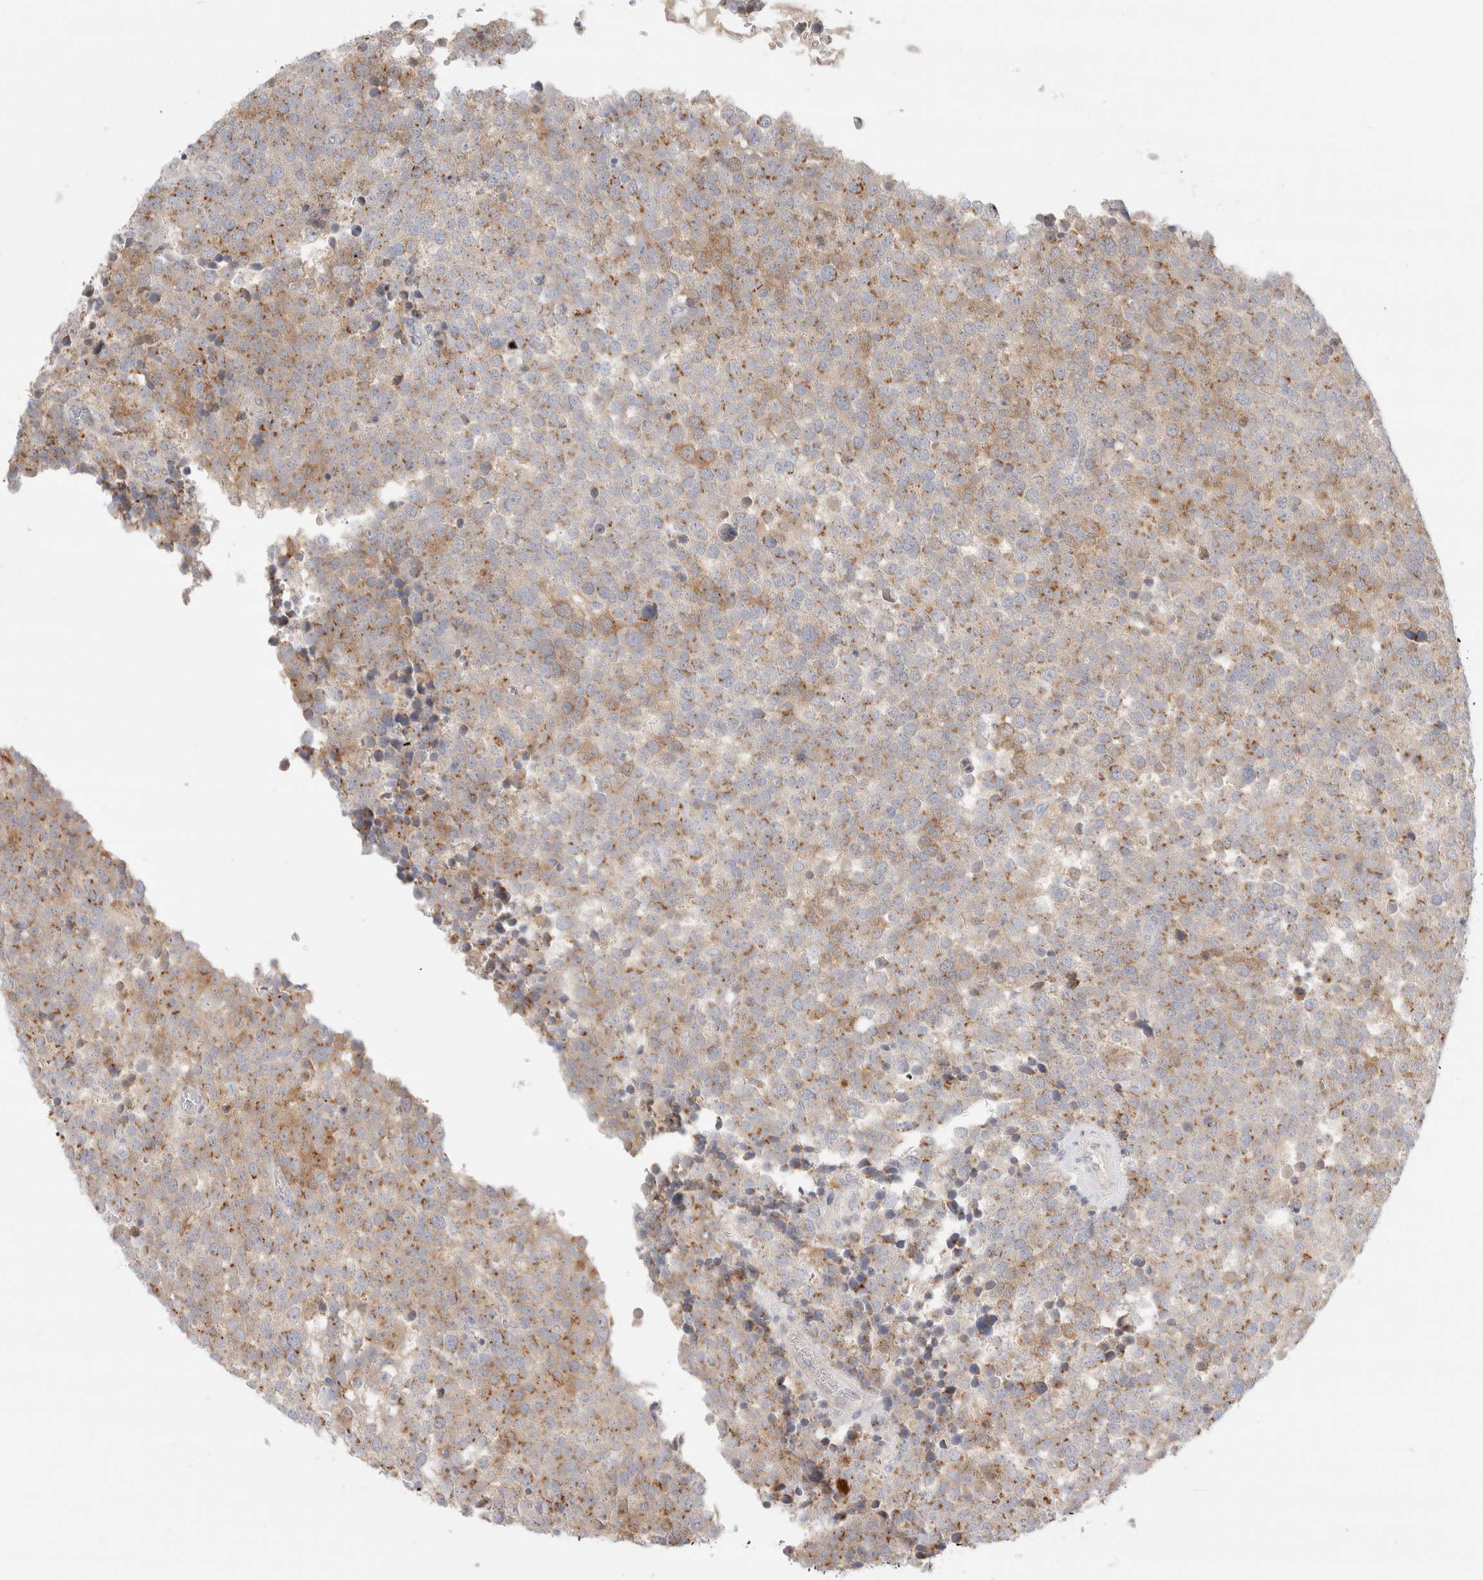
{"staining": {"intensity": "moderate", "quantity": "<25%", "location": "cytoplasmic/membranous"}, "tissue": "testis cancer", "cell_type": "Tumor cells", "image_type": "cancer", "snomed": [{"axis": "morphology", "description": "Seminoma, NOS"}, {"axis": "topography", "description": "Testis"}], "caption": "A high-resolution photomicrograph shows immunohistochemistry staining of testis cancer (seminoma), which displays moderate cytoplasmic/membranous staining in about <25% of tumor cells. (DAB IHC, brown staining for protein, blue staining for nuclei).", "gene": "EFCAB13", "patient": {"sex": "male", "age": 71}}